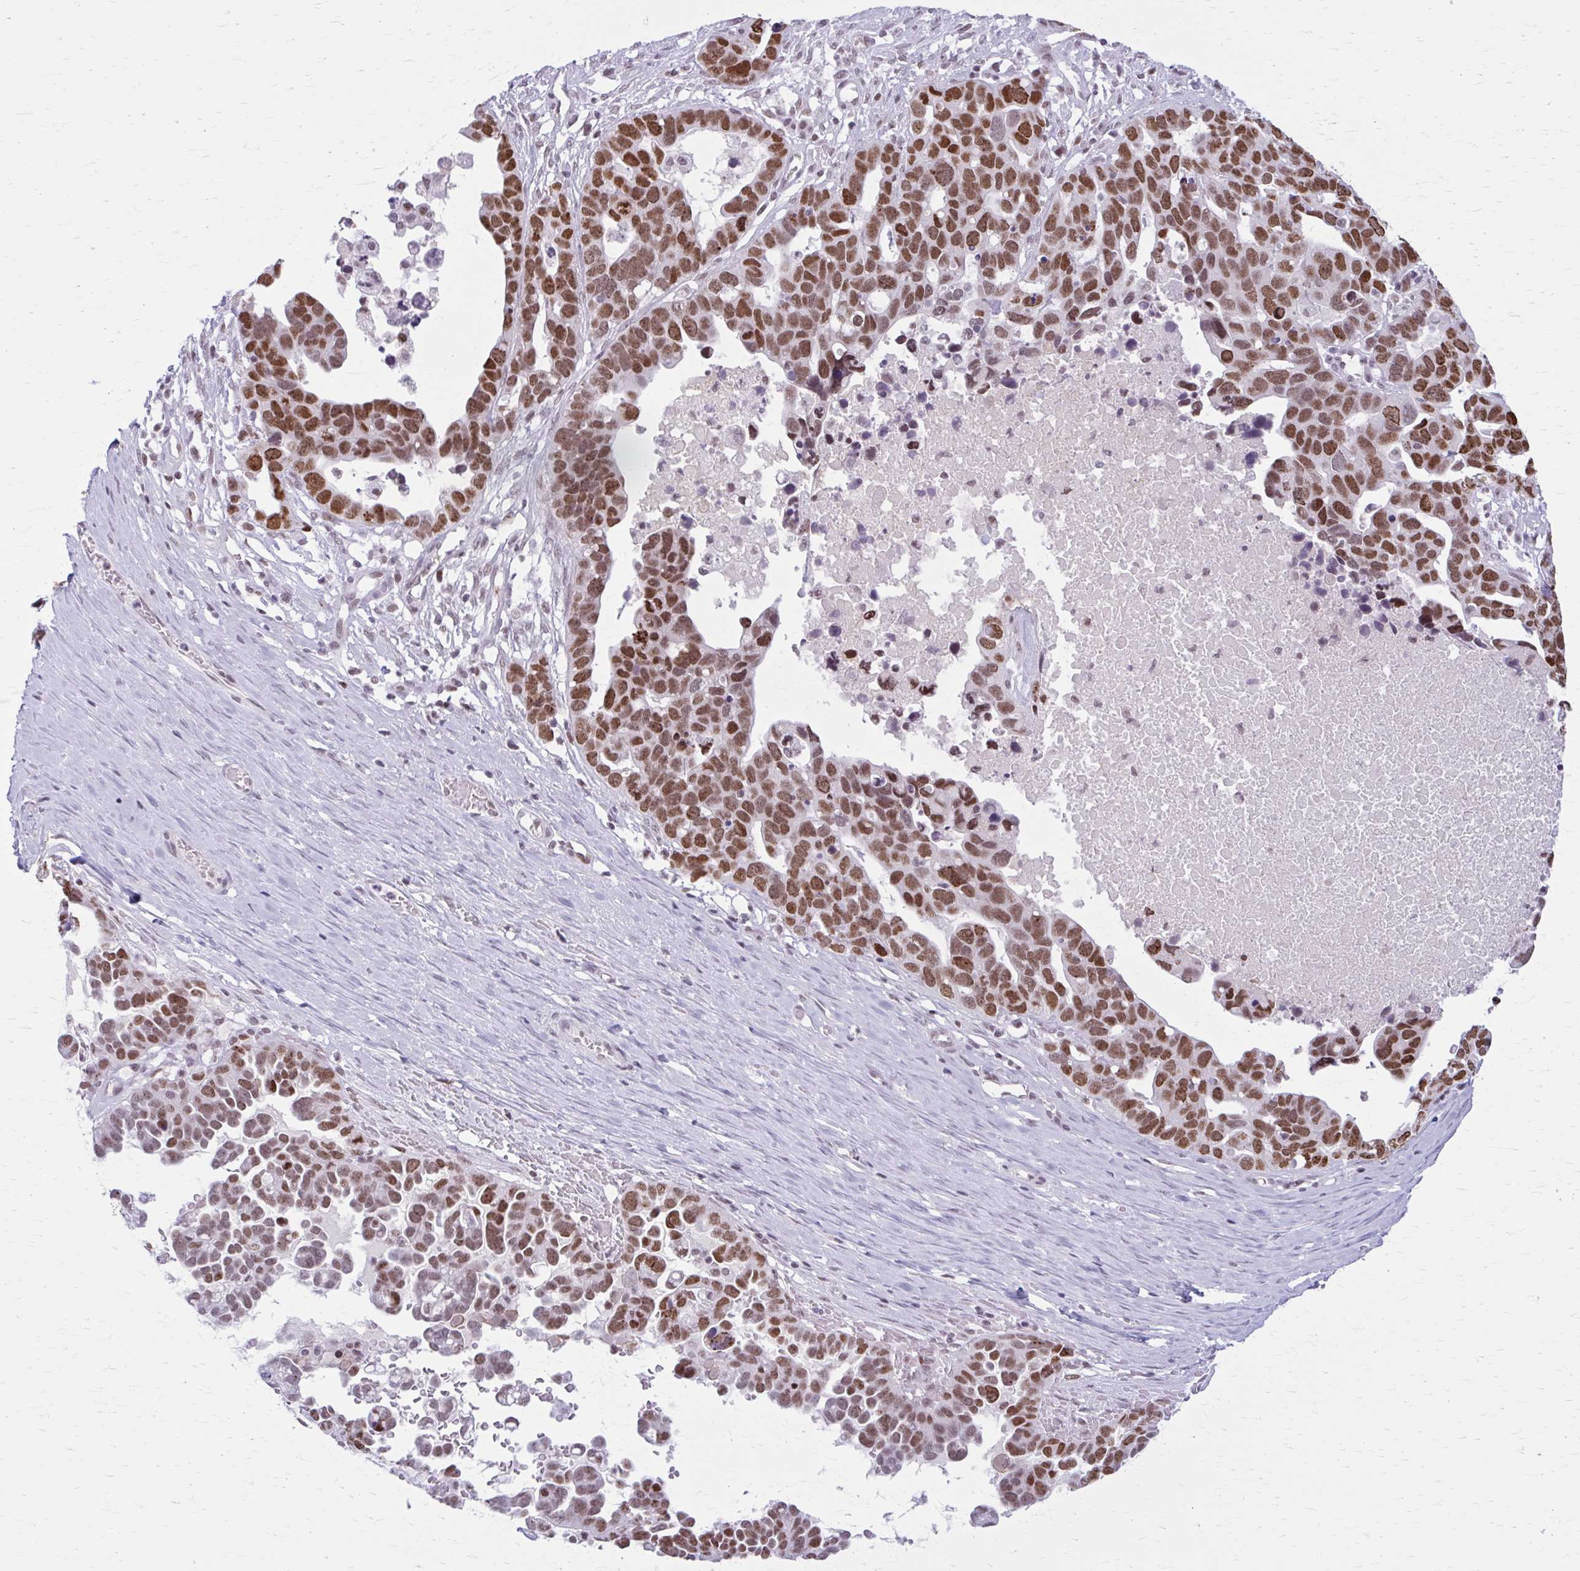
{"staining": {"intensity": "moderate", "quantity": ">75%", "location": "nuclear"}, "tissue": "ovarian cancer", "cell_type": "Tumor cells", "image_type": "cancer", "snomed": [{"axis": "morphology", "description": "Cystadenocarcinoma, serous, NOS"}, {"axis": "topography", "description": "Ovary"}], "caption": "Ovarian serous cystadenocarcinoma was stained to show a protein in brown. There is medium levels of moderate nuclear positivity in about >75% of tumor cells. (DAB IHC, brown staining for protein, blue staining for nuclei).", "gene": "PABIR1", "patient": {"sex": "female", "age": 54}}